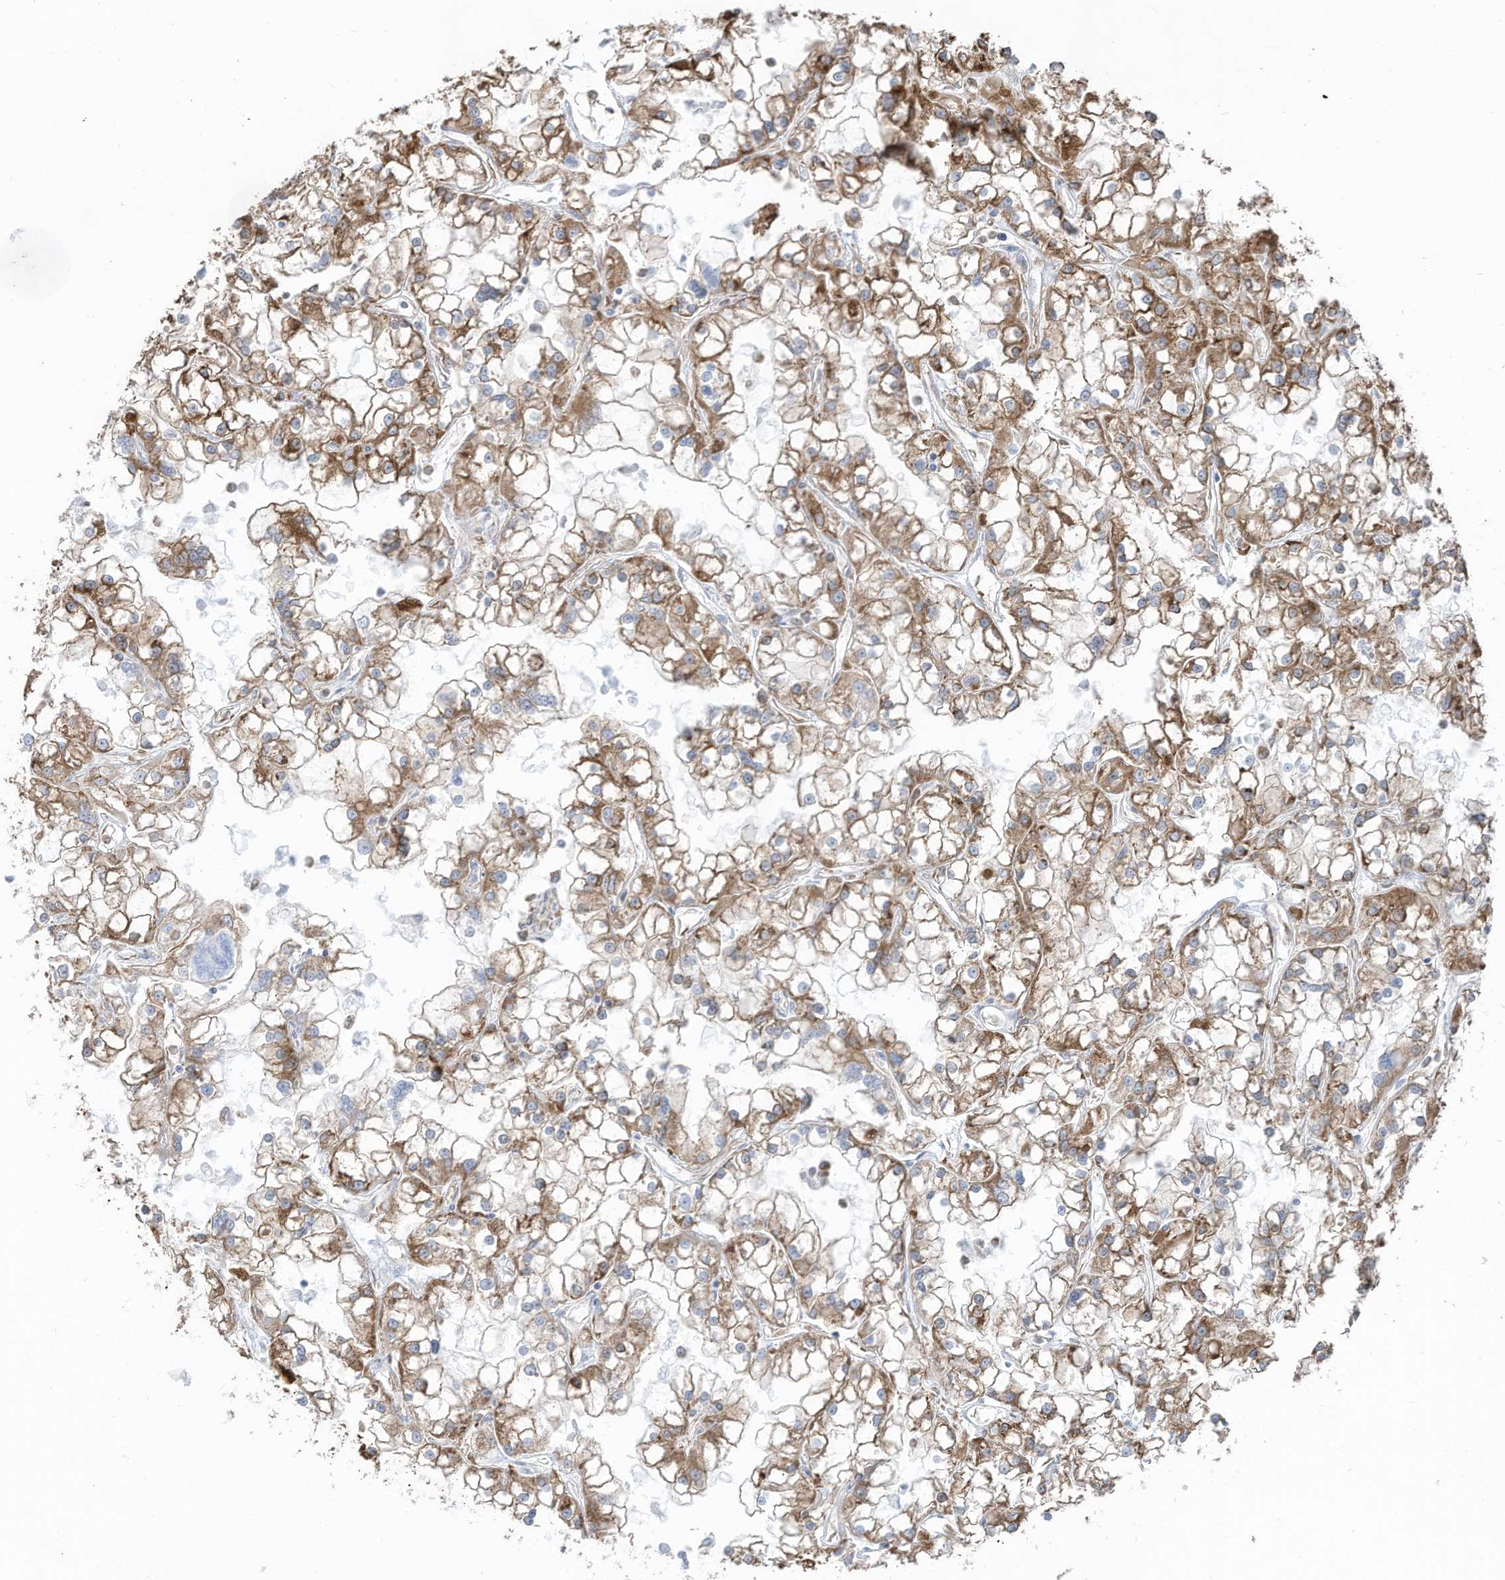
{"staining": {"intensity": "strong", "quantity": ">75%", "location": "cytoplasmic/membranous"}, "tissue": "renal cancer", "cell_type": "Tumor cells", "image_type": "cancer", "snomed": [{"axis": "morphology", "description": "Adenocarcinoma, NOS"}, {"axis": "topography", "description": "Kidney"}], "caption": "The micrograph demonstrates a brown stain indicating the presence of a protein in the cytoplasmic/membranous of tumor cells in renal cancer.", "gene": "ZNF354C", "patient": {"sex": "female", "age": 52}}